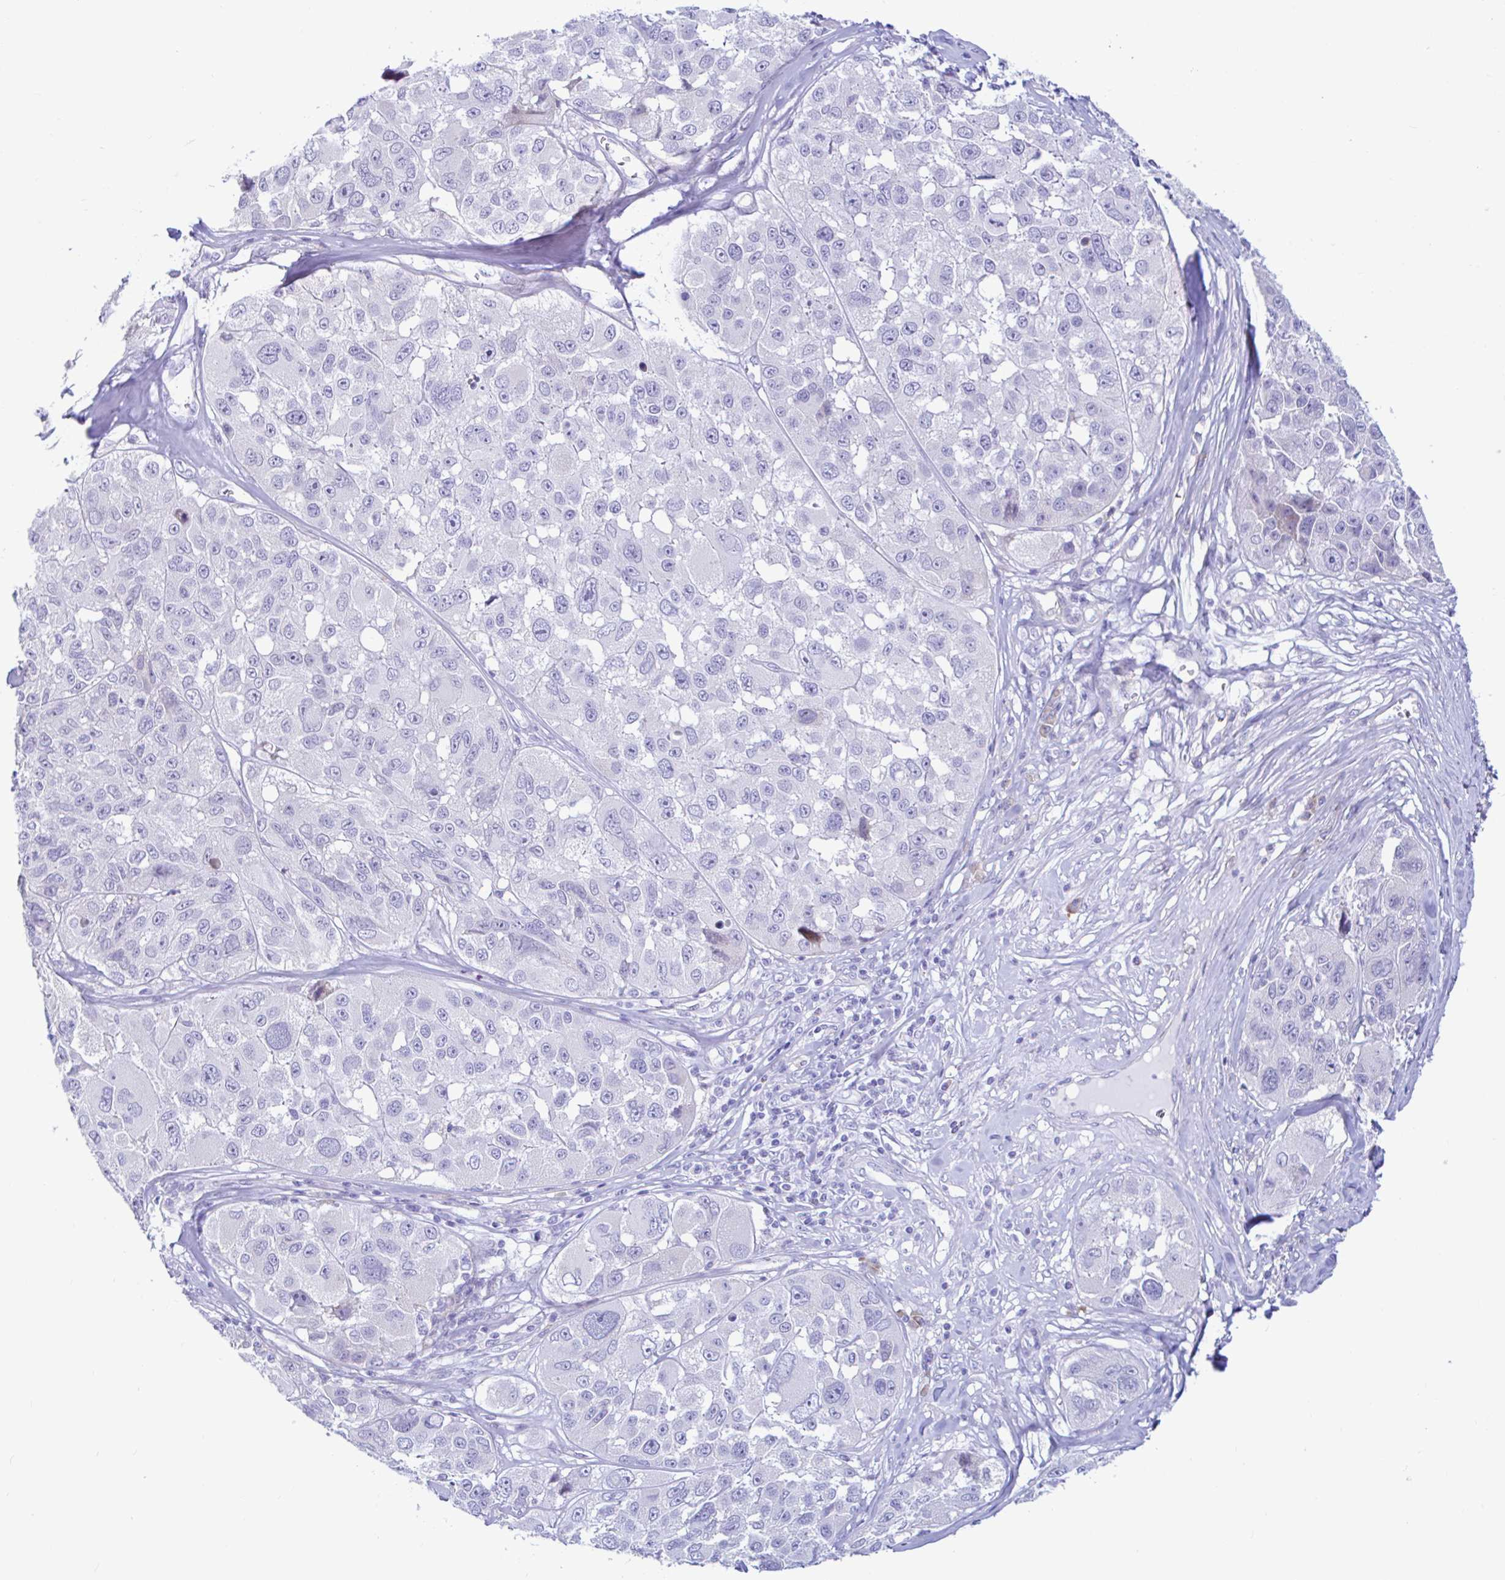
{"staining": {"intensity": "moderate", "quantity": "<25%", "location": "cytoplasmic/membranous"}, "tissue": "melanoma", "cell_type": "Tumor cells", "image_type": "cancer", "snomed": [{"axis": "morphology", "description": "Malignant melanoma, NOS"}, {"axis": "topography", "description": "Skin"}], "caption": "A high-resolution micrograph shows IHC staining of malignant melanoma, which displays moderate cytoplasmic/membranous expression in approximately <25% of tumor cells.", "gene": "NBPF3", "patient": {"sex": "female", "age": 66}}